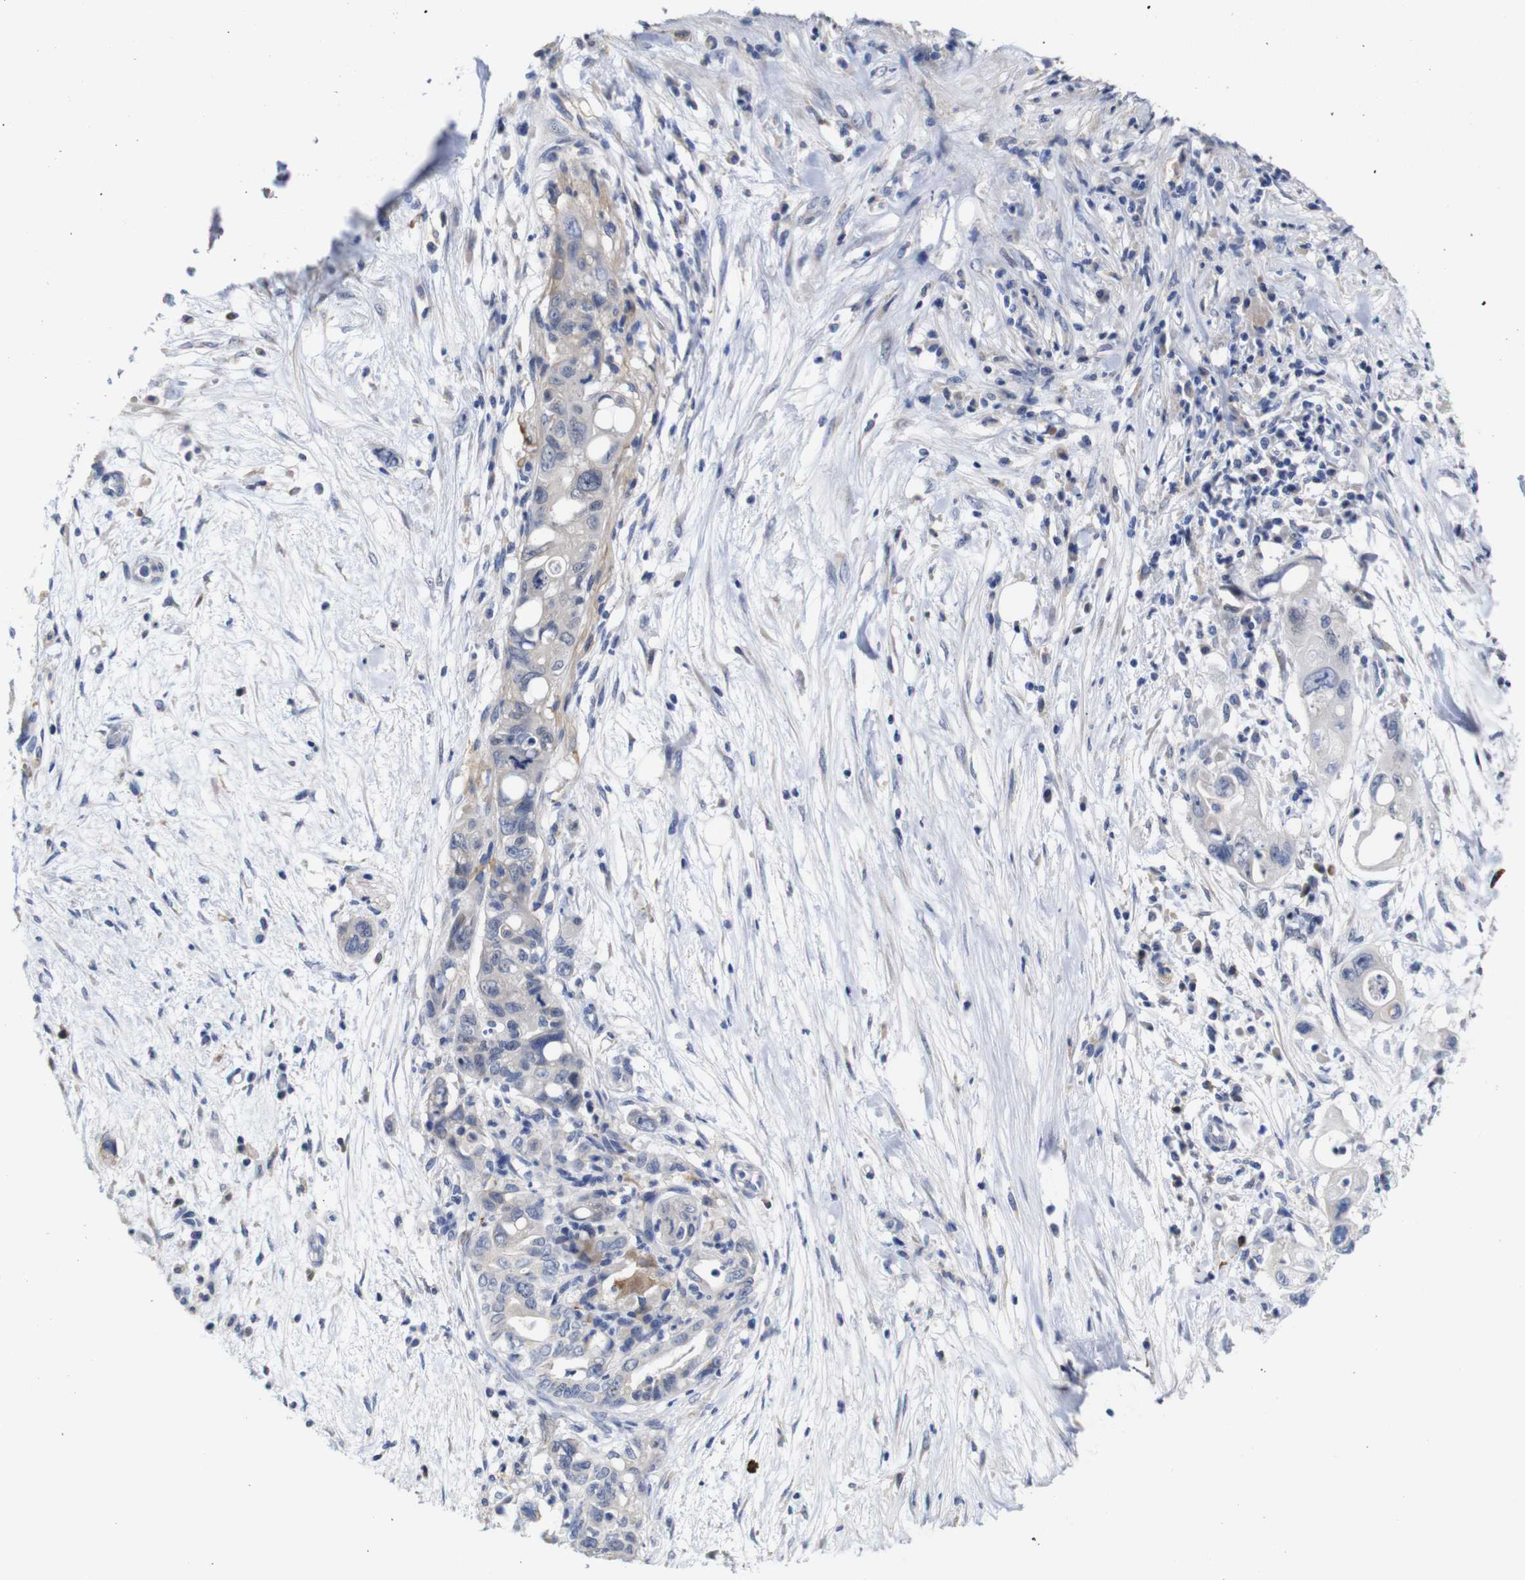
{"staining": {"intensity": "weak", "quantity": "<25%", "location": "cytoplasmic/membranous"}, "tissue": "pancreatic cancer", "cell_type": "Tumor cells", "image_type": "cancer", "snomed": [{"axis": "morphology", "description": "Normal tissue, NOS"}, {"axis": "topography", "description": "Pancreas"}], "caption": "Micrograph shows no significant protein positivity in tumor cells of pancreatic cancer. (DAB (3,3'-diaminobenzidine) immunohistochemistry (IHC) visualized using brightfield microscopy, high magnification).", "gene": "TCEAL9", "patient": {"sex": "male", "age": 42}}